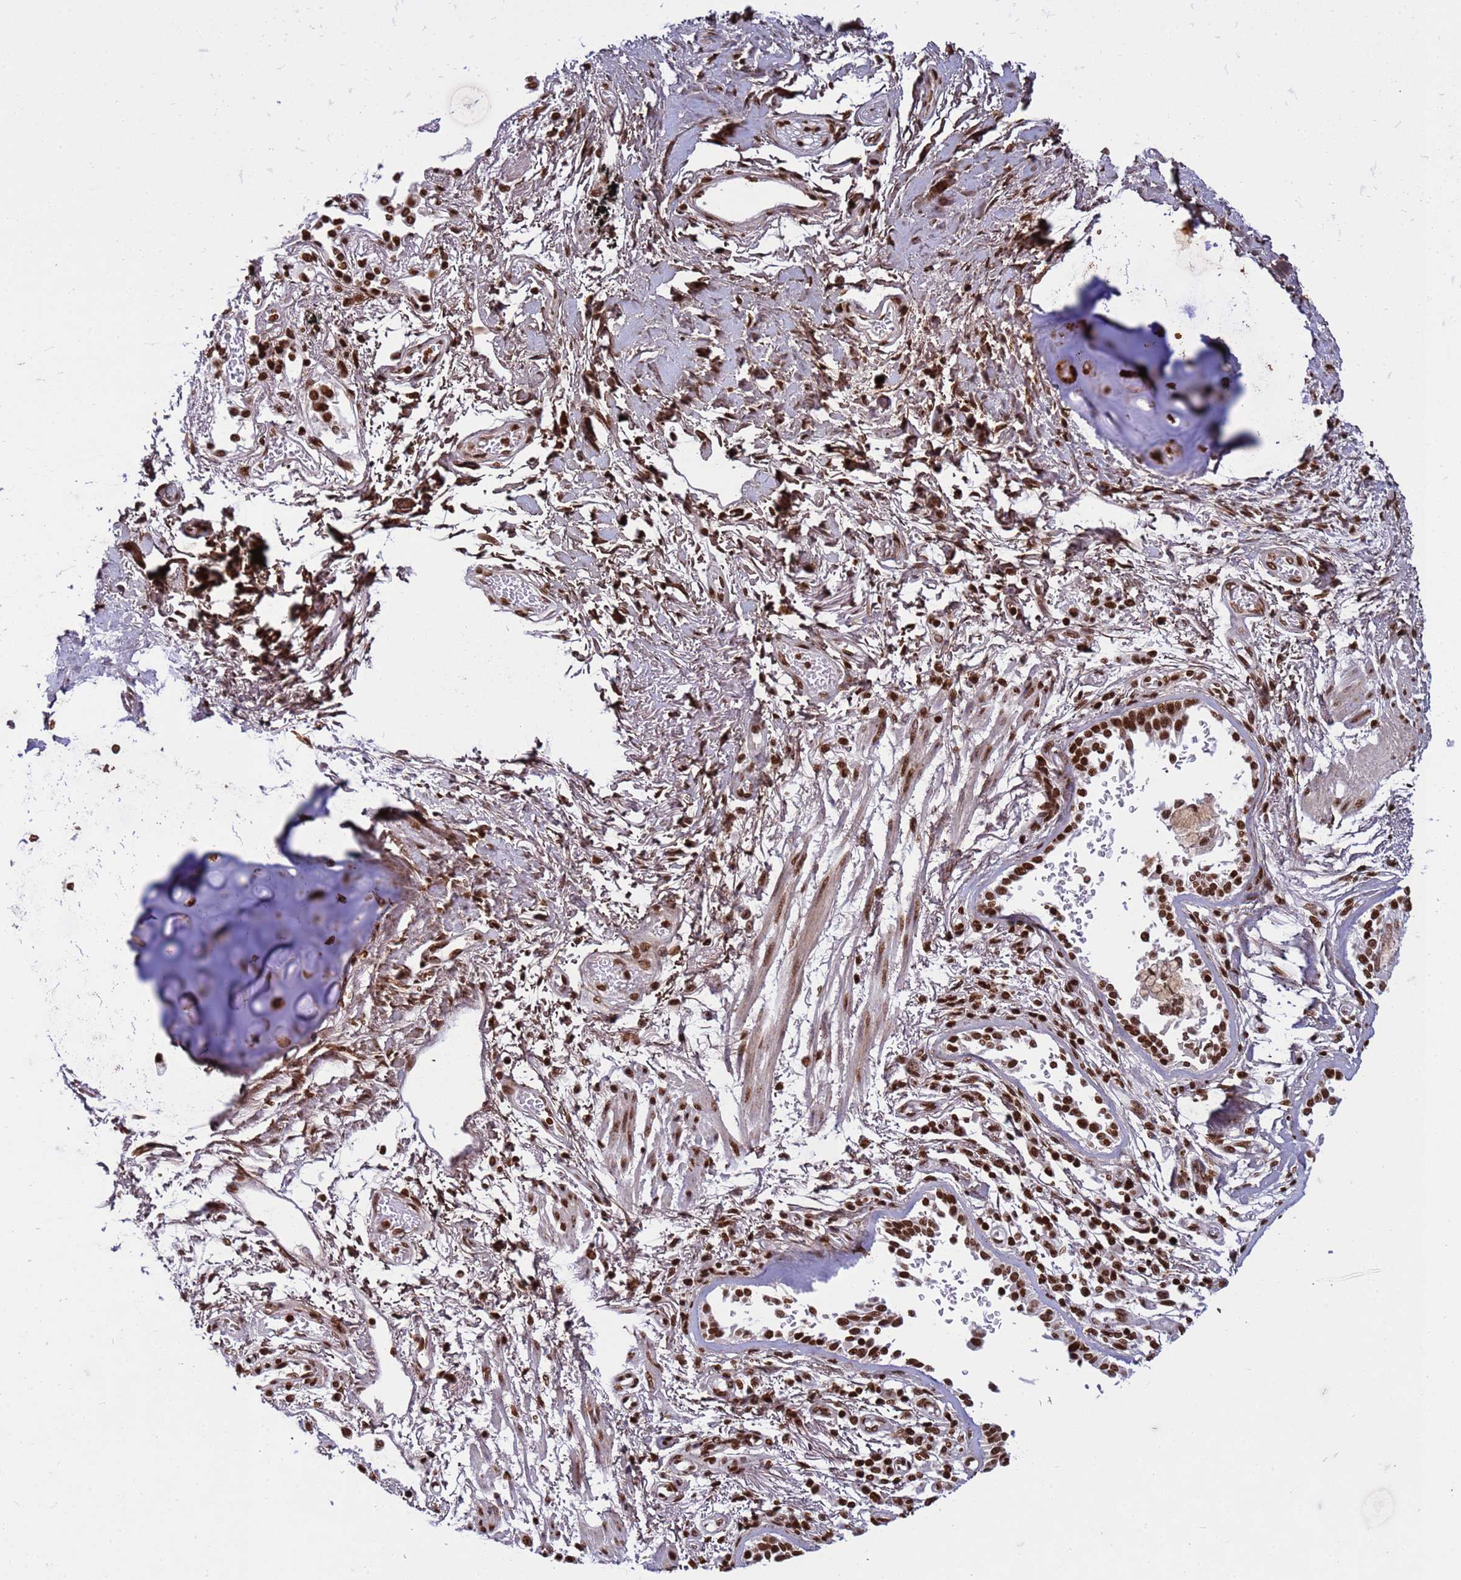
{"staining": {"intensity": "strong", "quantity": ">75%", "location": "nuclear"}, "tissue": "adipose tissue", "cell_type": "Adipocytes", "image_type": "normal", "snomed": [{"axis": "morphology", "description": "Normal tissue, NOS"}, {"axis": "topography", "description": "Cartilage tissue"}], "caption": "Protein expression by IHC displays strong nuclear staining in approximately >75% of adipocytes in unremarkable adipose tissue. (brown staining indicates protein expression, while blue staining denotes nuclei).", "gene": "H3", "patient": {"sex": "male", "age": 73}}